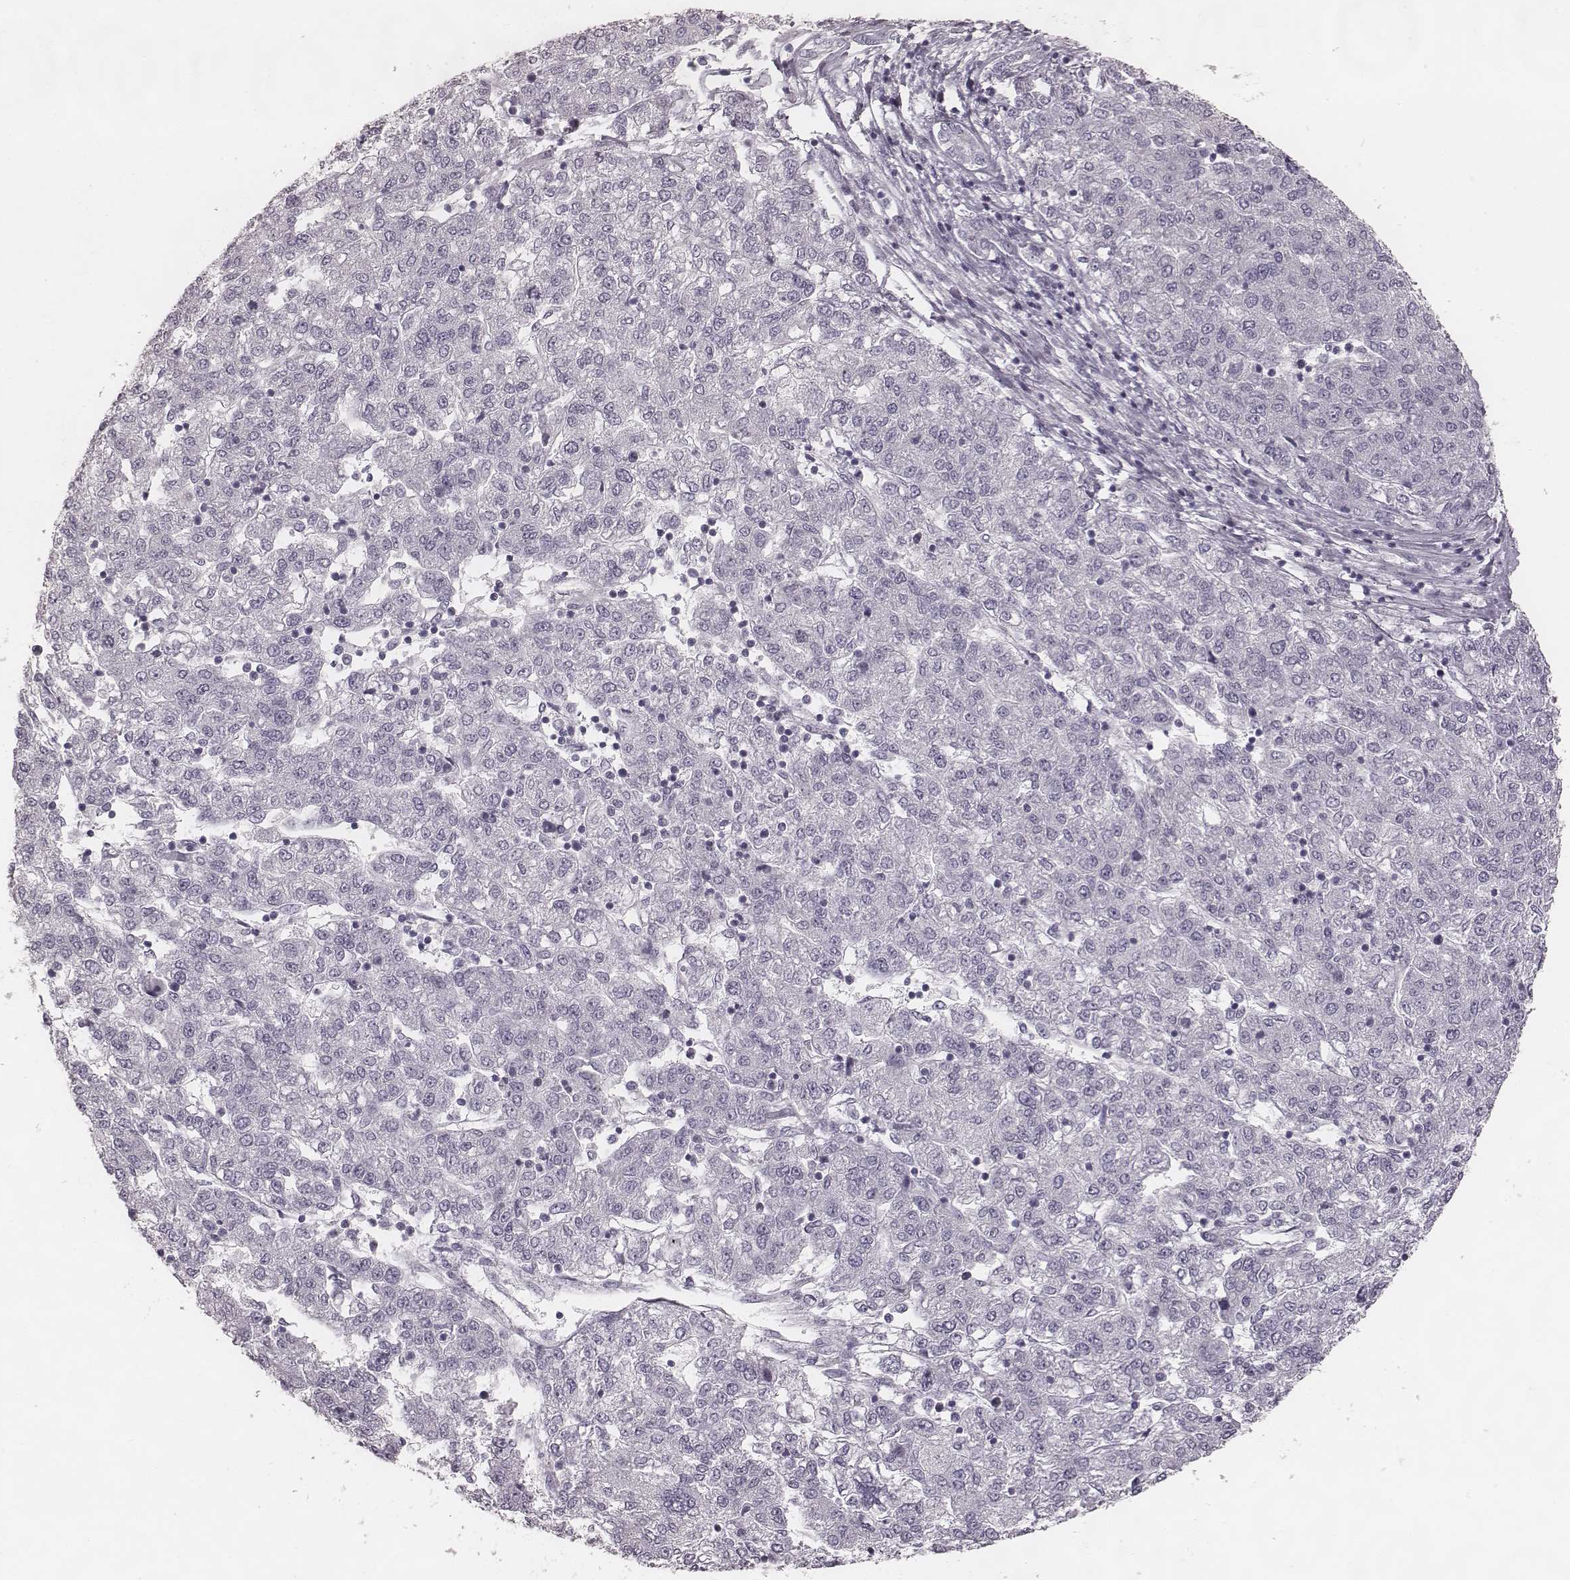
{"staining": {"intensity": "negative", "quantity": "none", "location": "none"}, "tissue": "liver cancer", "cell_type": "Tumor cells", "image_type": "cancer", "snomed": [{"axis": "morphology", "description": "Carcinoma, Hepatocellular, NOS"}, {"axis": "topography", "description": "Liver"}], "caption": "Human hepatocellular carcinoma (liver) stained for a protein using immunohistochemistry (IHC) exhibits no staining in tumor cells.", "gene": "SPA17", "patient": {"sex": "male", "age": 56}}